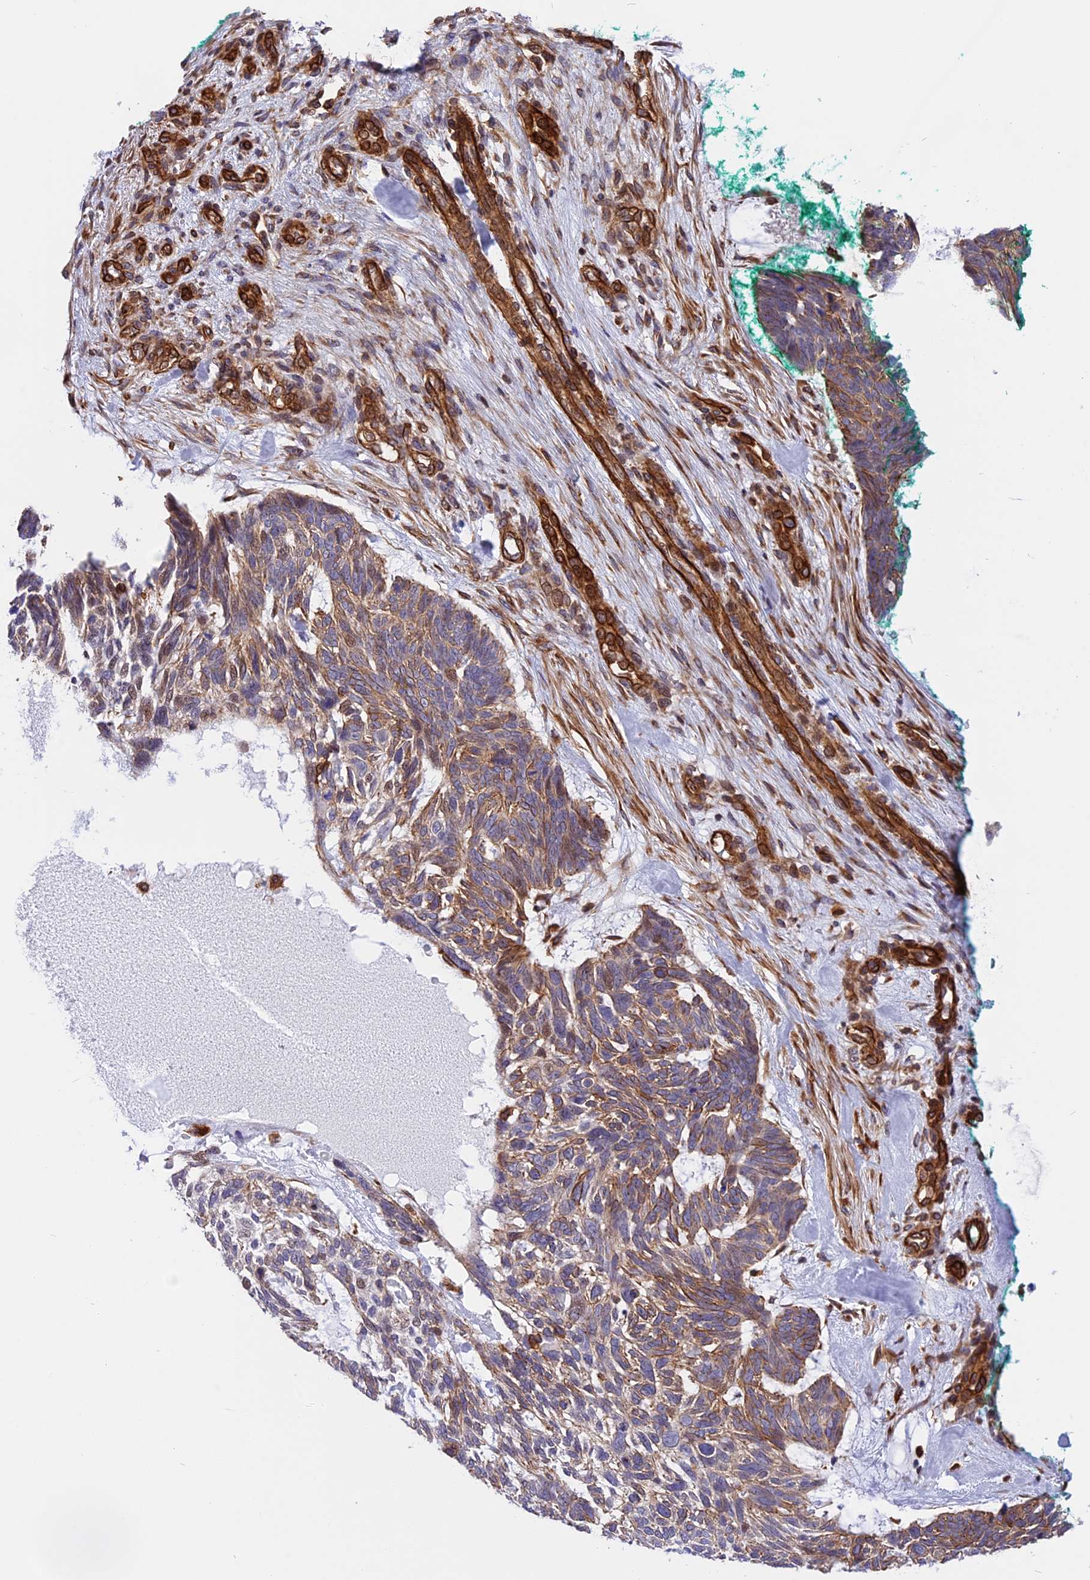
{"staining": {"intensity": "weak", "quantity": ">75%", "location": "cytoplasmic/membranous"}, "tissue": "skin cancer", "cell_type": "Tumor cells", "image_type": "cancer", "snomed": [{"axis": "morphology", "description": "Basal cell carcinoma"}, {"axis": "topography", "description": "Skin"}], "caption": "The image shows a brown stain indicating the presence of a protein in the cytoplasmic/membranous of tumor cells in basal cell carcinoma (skin).", "gene": "R3HDM4", "patient": {"sex": "male", "age": 88}}